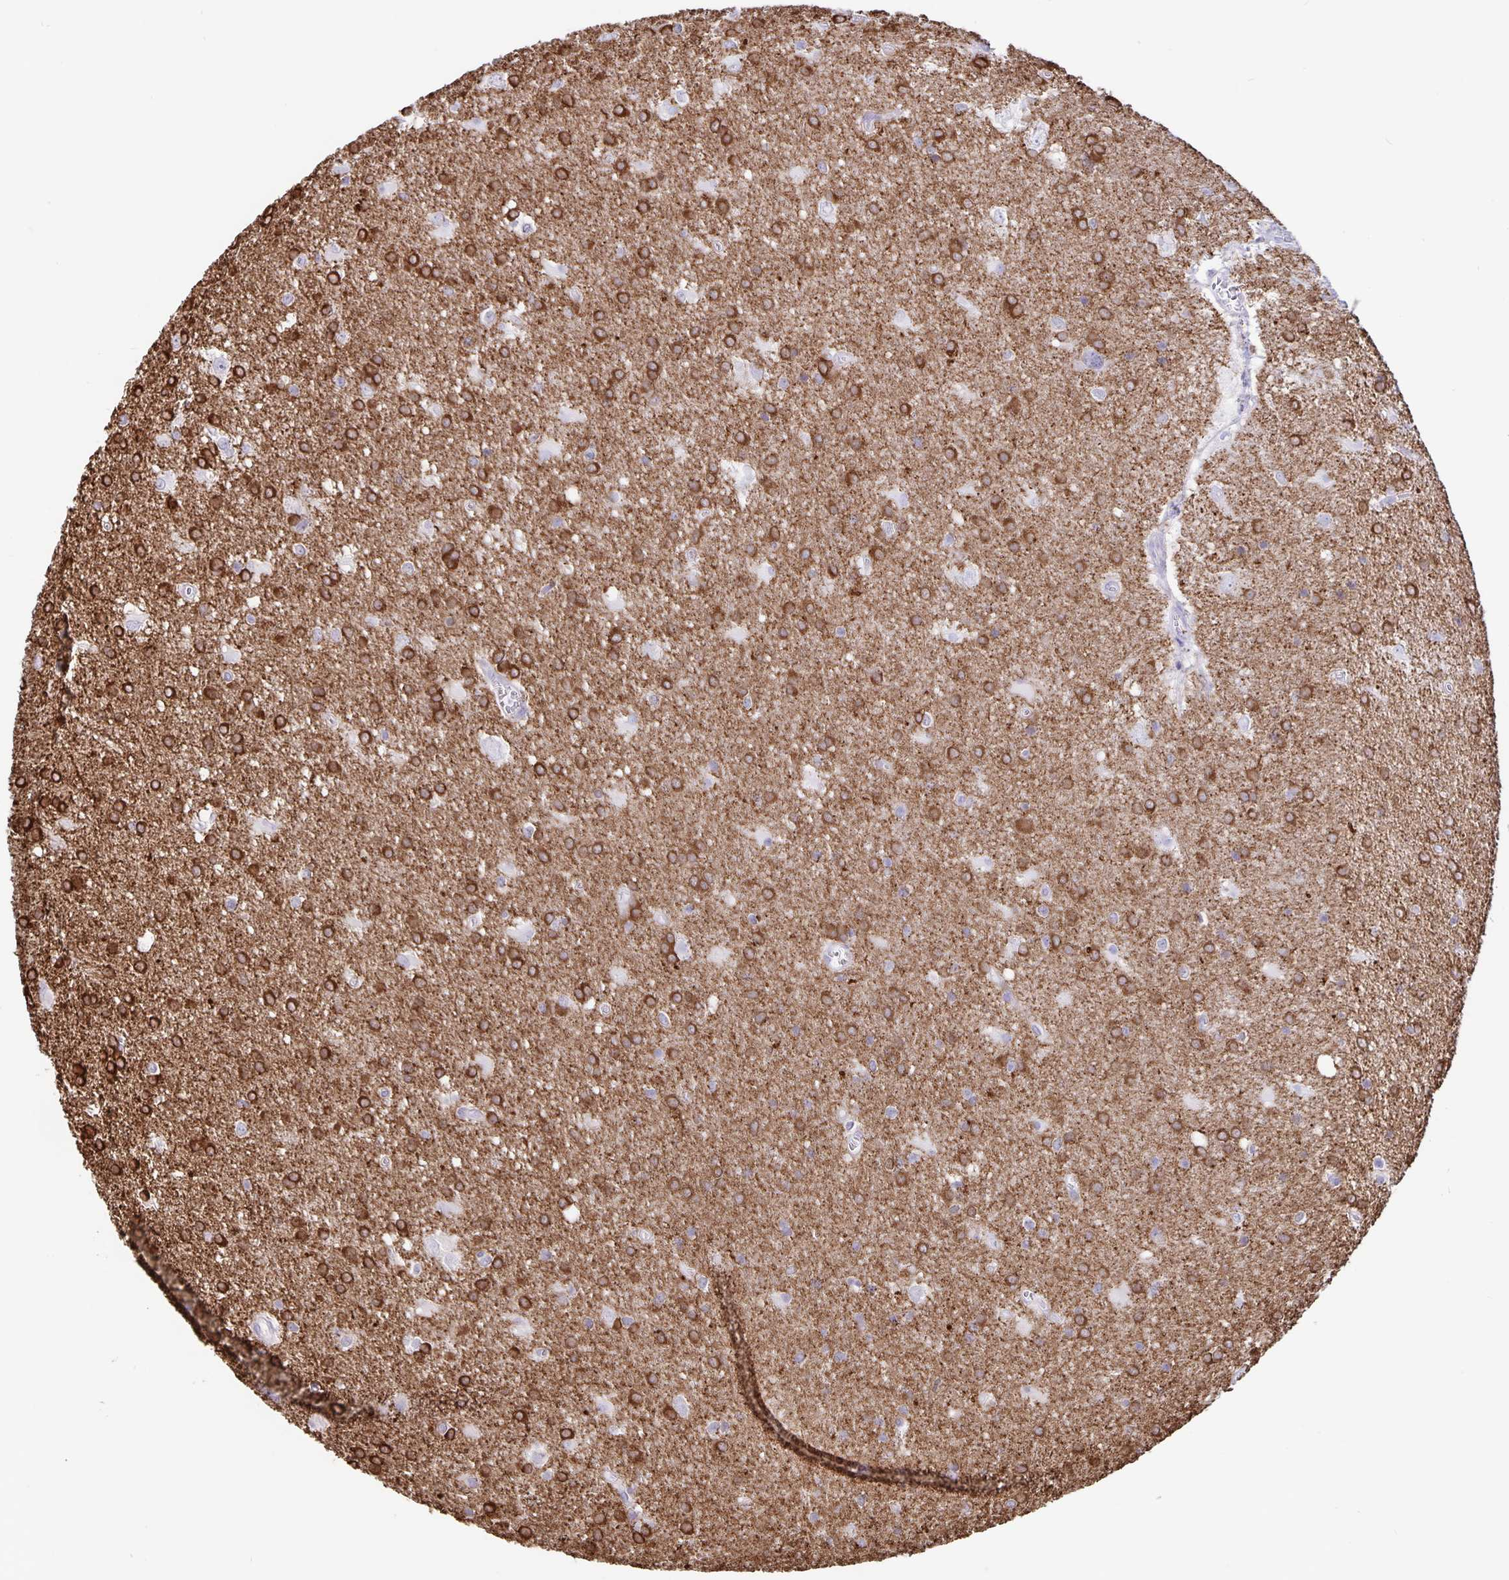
{"staining": {"intensity": "strong", "quantity": ">75%", "location": "cytoplasmic/membranous"}, "tissue": "glioma", "cell_type": "Tumor cells", "image_type": "cancer", "snomed": [{"axis": "morphology", "description": "Glioma, malignant, Low grade"}, {"axis": "topography", "description": "Brain"}], "caption": "Immunohistochemistry (IHC) image of human glioma stained for a protein (brown), which demonstrates high levels of strong cytoplasmic/membranous staining in about >75% of tumor cells.", "gene": "ERMN", "patient": {"sex": "male", "age": 66}}